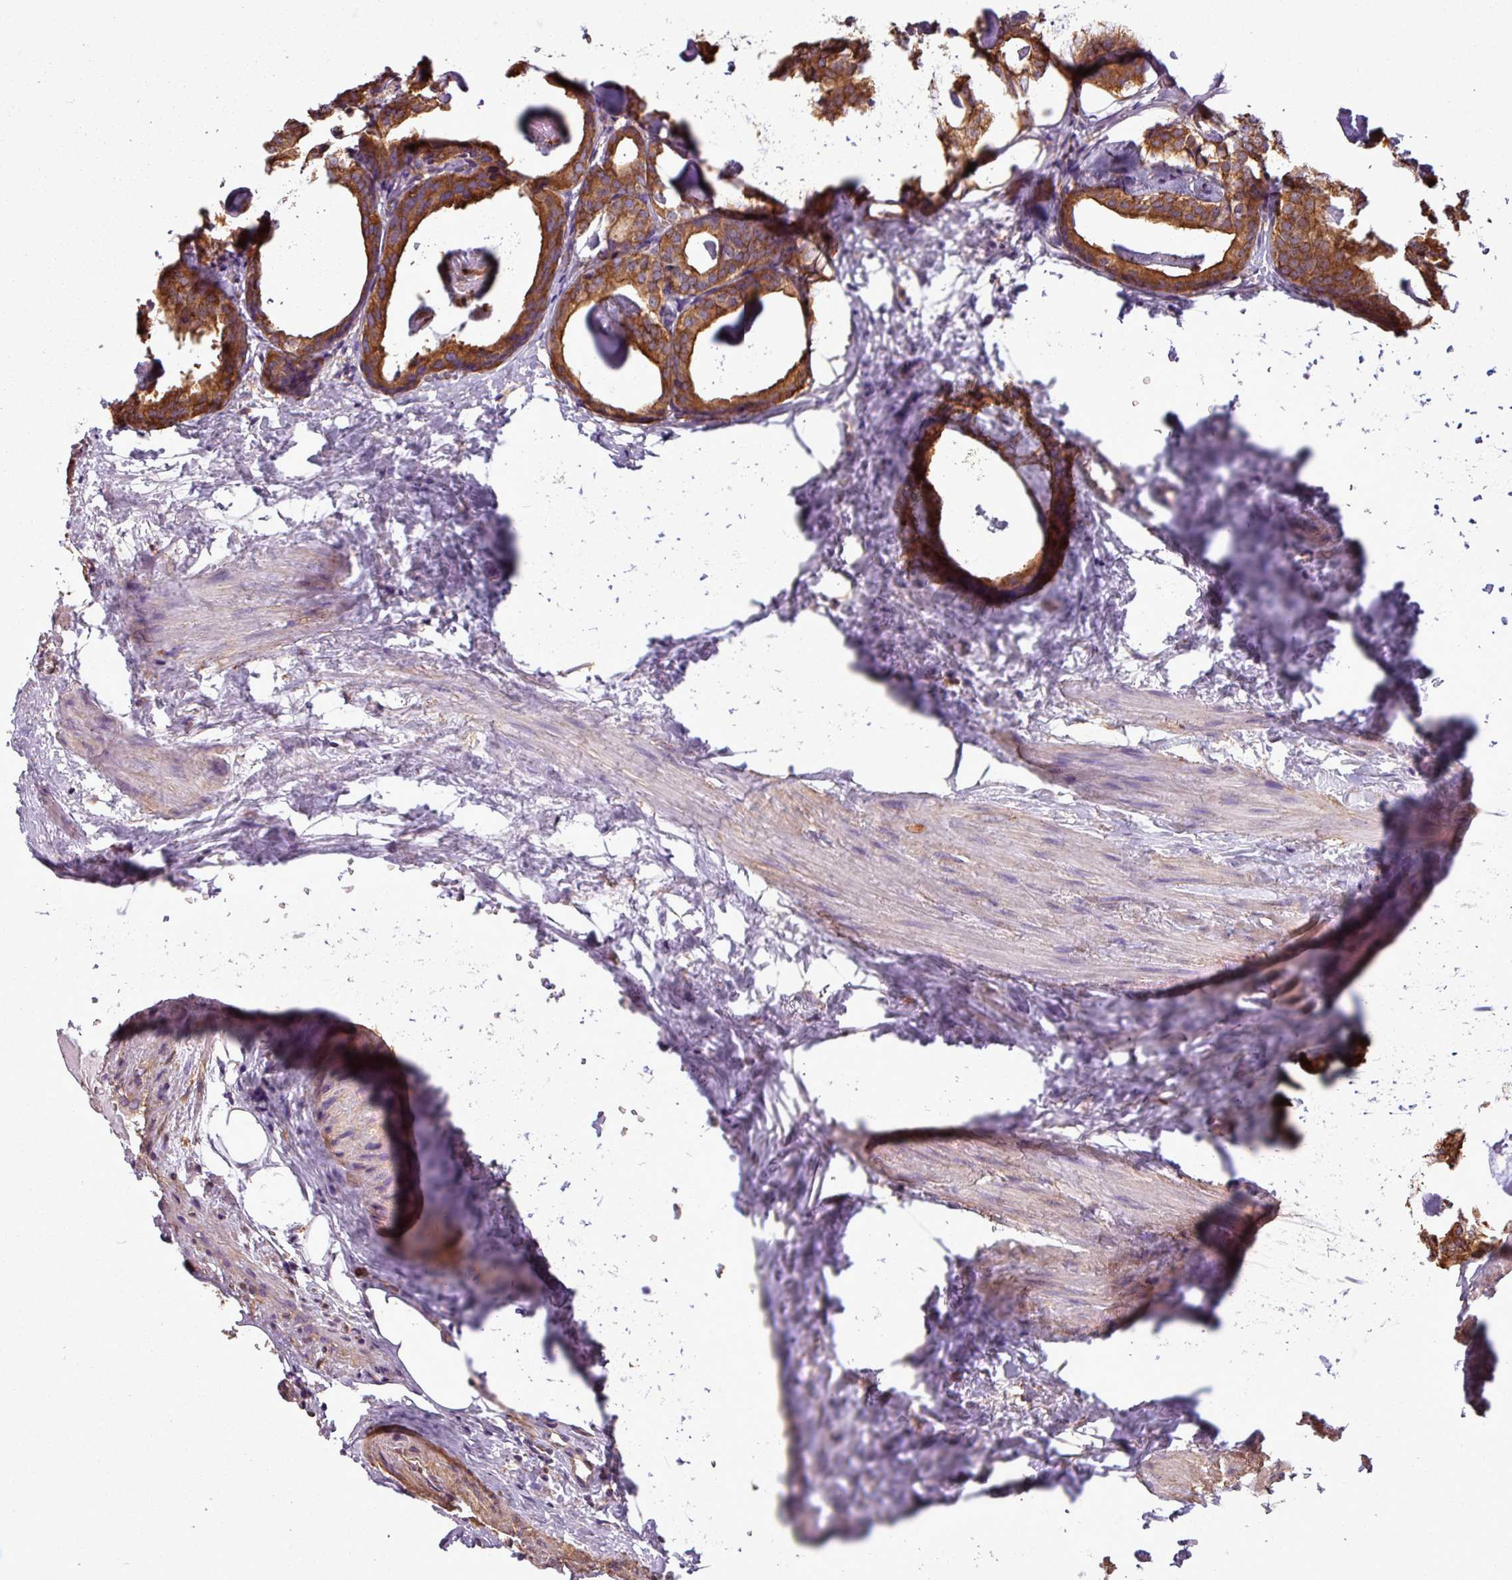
{"staining": {"intensity": "strong", "quantity": ">75%", "location": "cytoplasmic/membranous"}, "tissue": "prostate cancer", "cell_type": "Tumor cells", "image_type": "cancer", "snomed": [{"axis": "morphology", "description": "Adenocarcinoma, Low grade"}, {"axis": "topography", "description": "Prostate"}], "caption": "A micrograph of low-grade adenocarcinoma (prostate) stained for a protein demonstrates strong cytoplasmic/membranous brown staining in tumor cells.", "gene": "PACSIN2", "patient": {"sex": "male", "age": 71}}